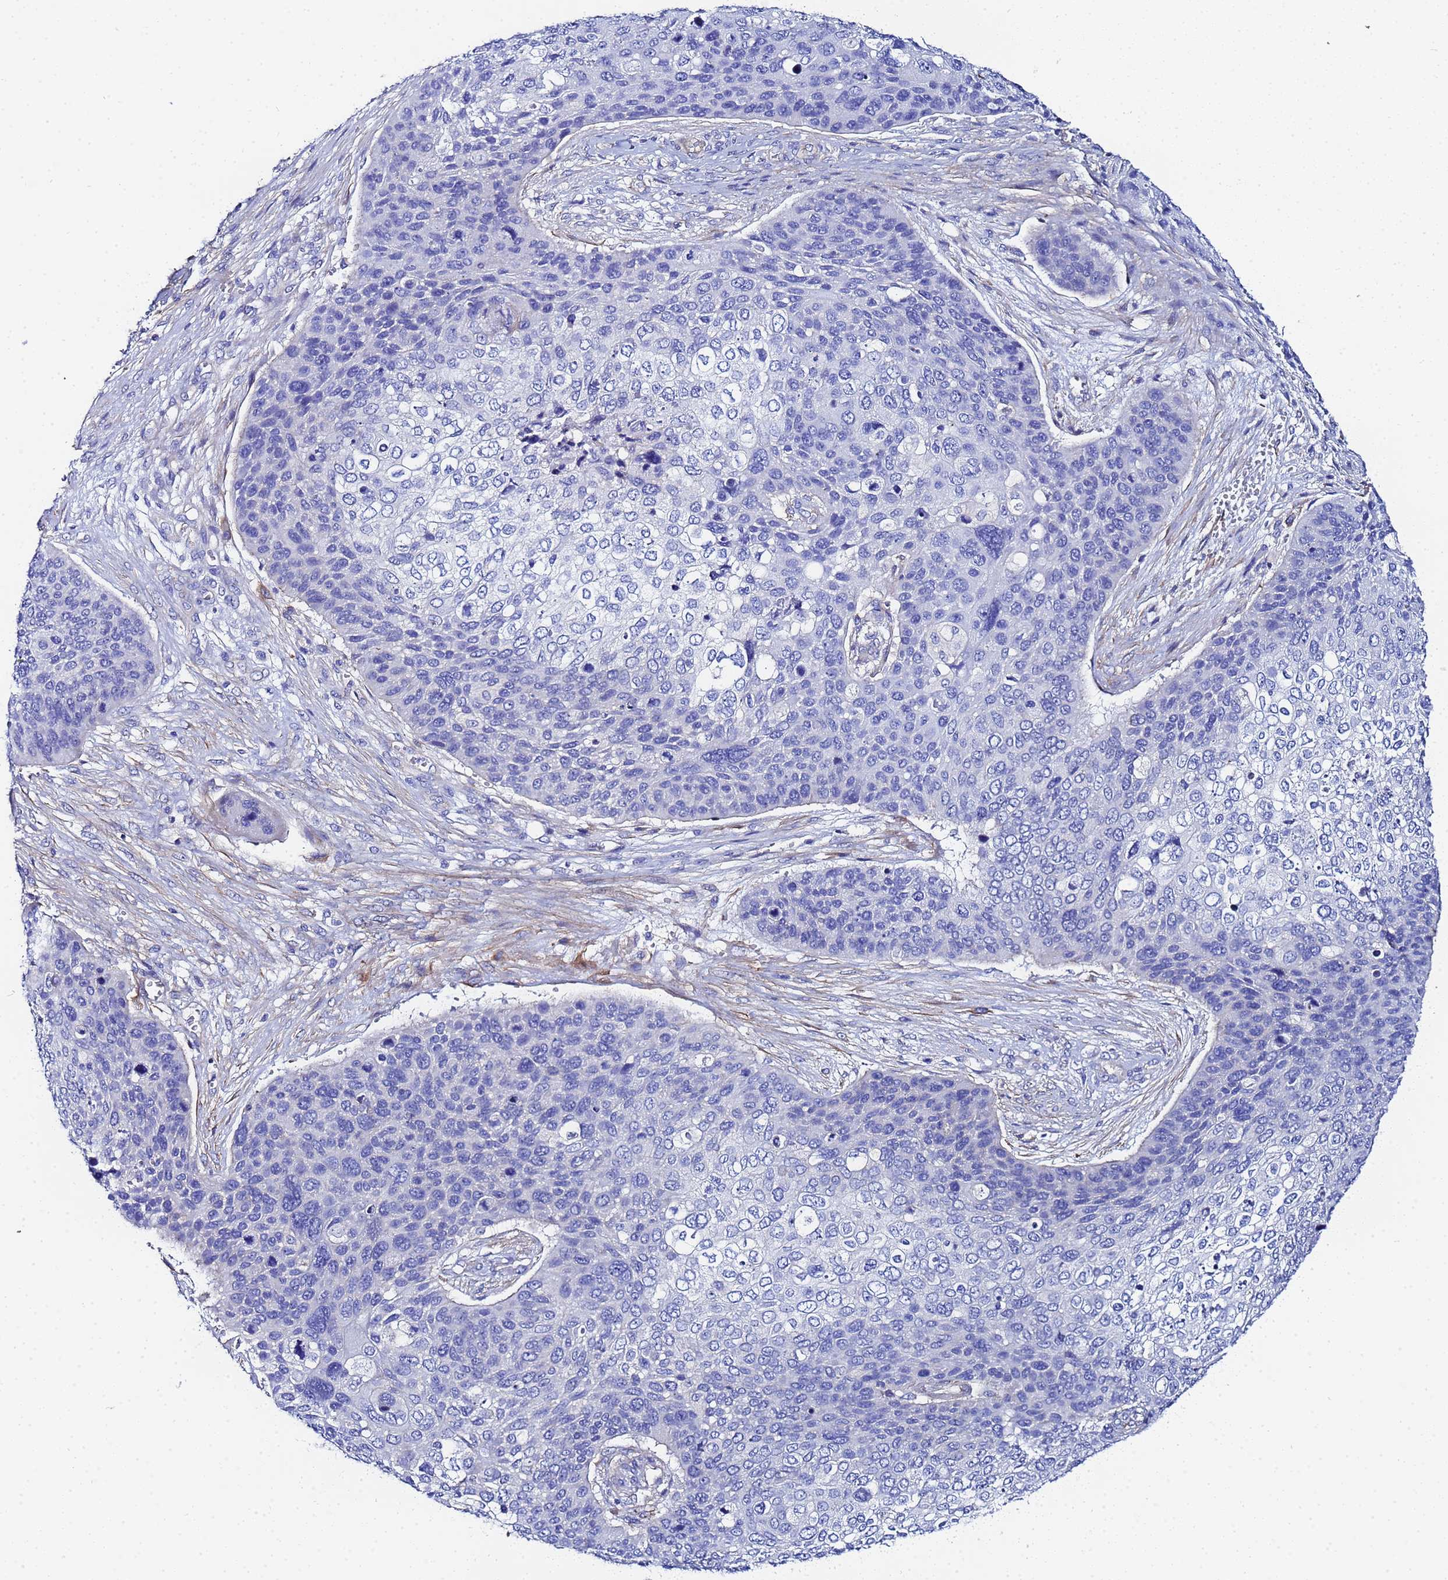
{"staining": {"intensity": "negative", "quantity": "none", "location": "none"}, "tissue": "skin cancer", "cell_type": "Tumor cells", "image_type": "cancer", "snomed": [{"axis": "morphology", "description": "Basal cell carcinoma"}, {"axis": "topography", "description": "Skin"}], "caption": "Tumor cells are negative for protein expression in human skin cancer.", "gene": "RAB39B", "patient": {"sex": "female", "age": 74}}